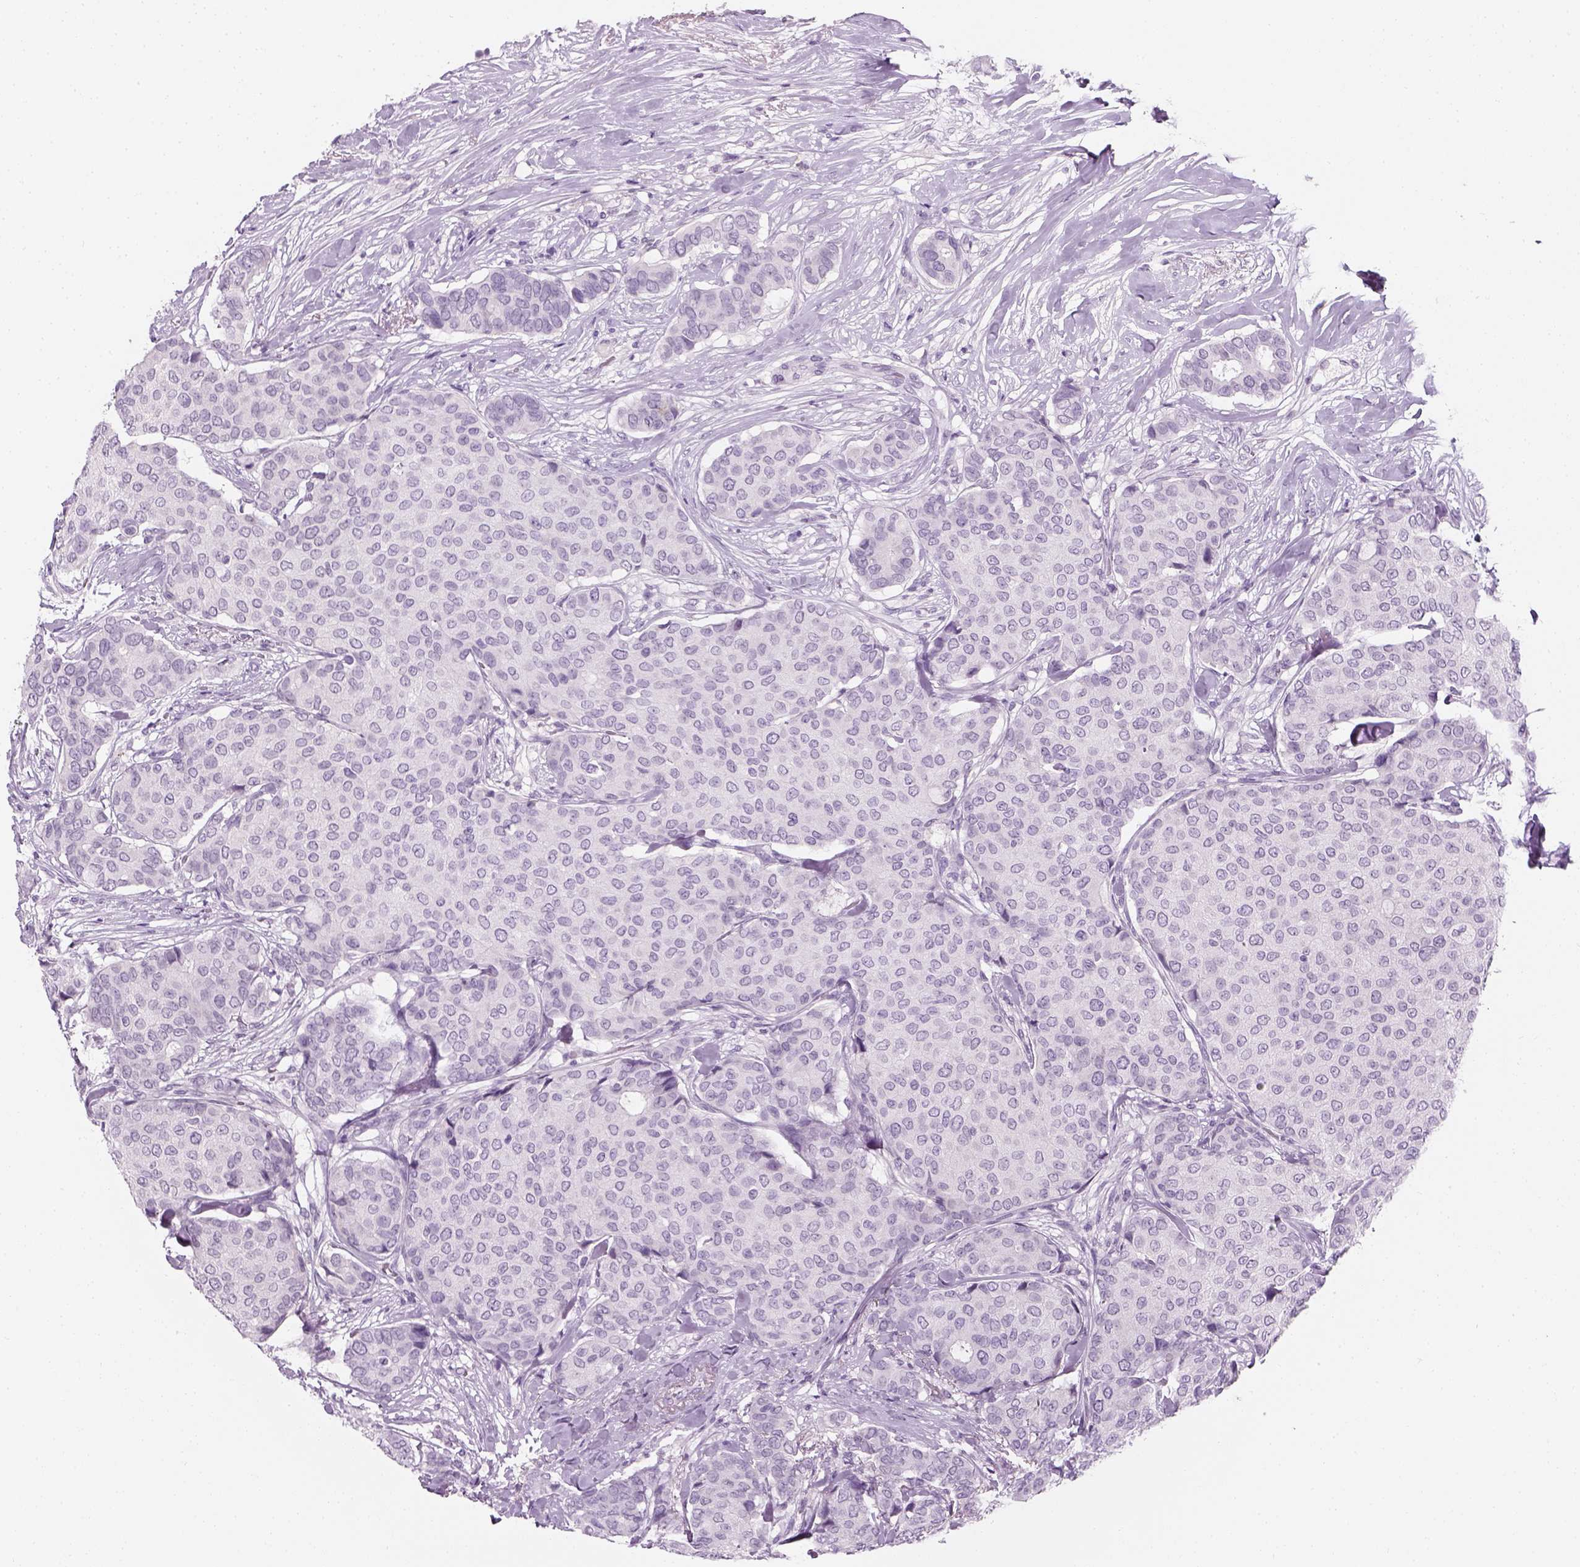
{"staining": {"intensity": "negative", "quantity": "none", "location": "none"}, "tissue": "breast cancer", "cell_type": "Tumor cells", "image_type": "cancer", "snomed": [{"axis": "morphology", "description": "Duct carcinoma"}, {"axis": "topography", "description": "Breast"}], "caption": "Photomicrograph shows no protein positivity in tumor cells of breast cancer (invasive ductal carcinoma) tissue. Brightfield microscopy of IHC stained with DAB (brown) and hematoxylin (blue), captured at high magnification.", "gene": "TH", "patient": {"sex": "female", "age": 75}}